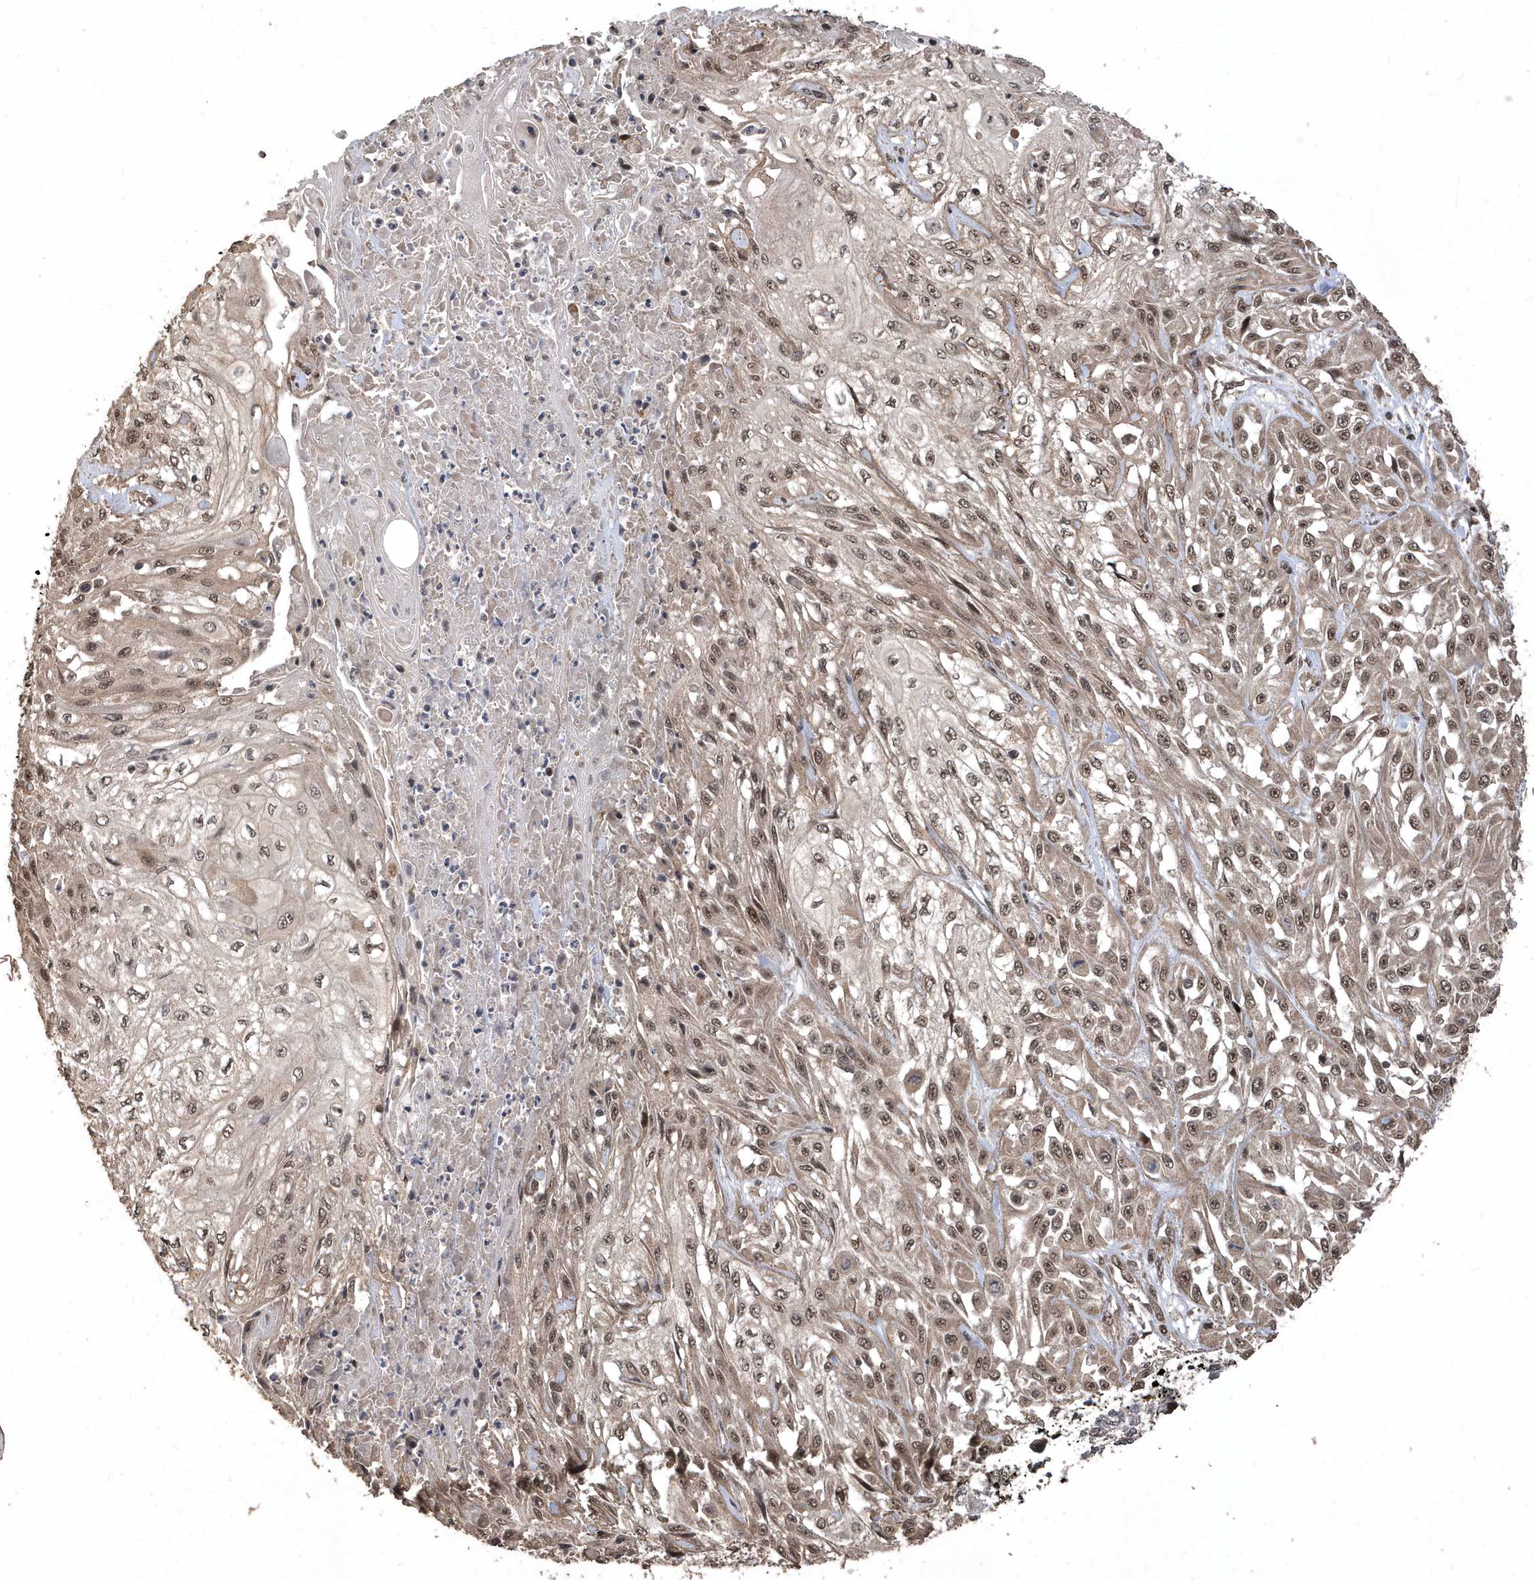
{"staining": {"intensity": "moderate", "quantity": ">75%", "location": "nuclear"}, "tissue": "skin cancer", "cell_type": "Tumor cells", "image_type": "cancer", "snomed": [{"axis": "morphology", "description": "Squamous cell carcinoma, NOS"}, {"axis": "morphology", "description": "Squamous cell carcinoma, metastatic, NOS"}, {"axis": "topography", "description": "Skin"}, {"axis": "topography", "description": "Lymph node"}], "caption": "Protein expression analysis of metastatic squamous cell carcinoma (skin) demonstrates moderate nuclear staining in approximately >75% of tumor cells. (Stains: DAB (3,3'-diaminobenzidine) in brown, nuclei in blue, Microscopy: brightfield microscopy at high magnification).", "gene": "INTS12", "patient": {"sex": "male", "age": 75}}